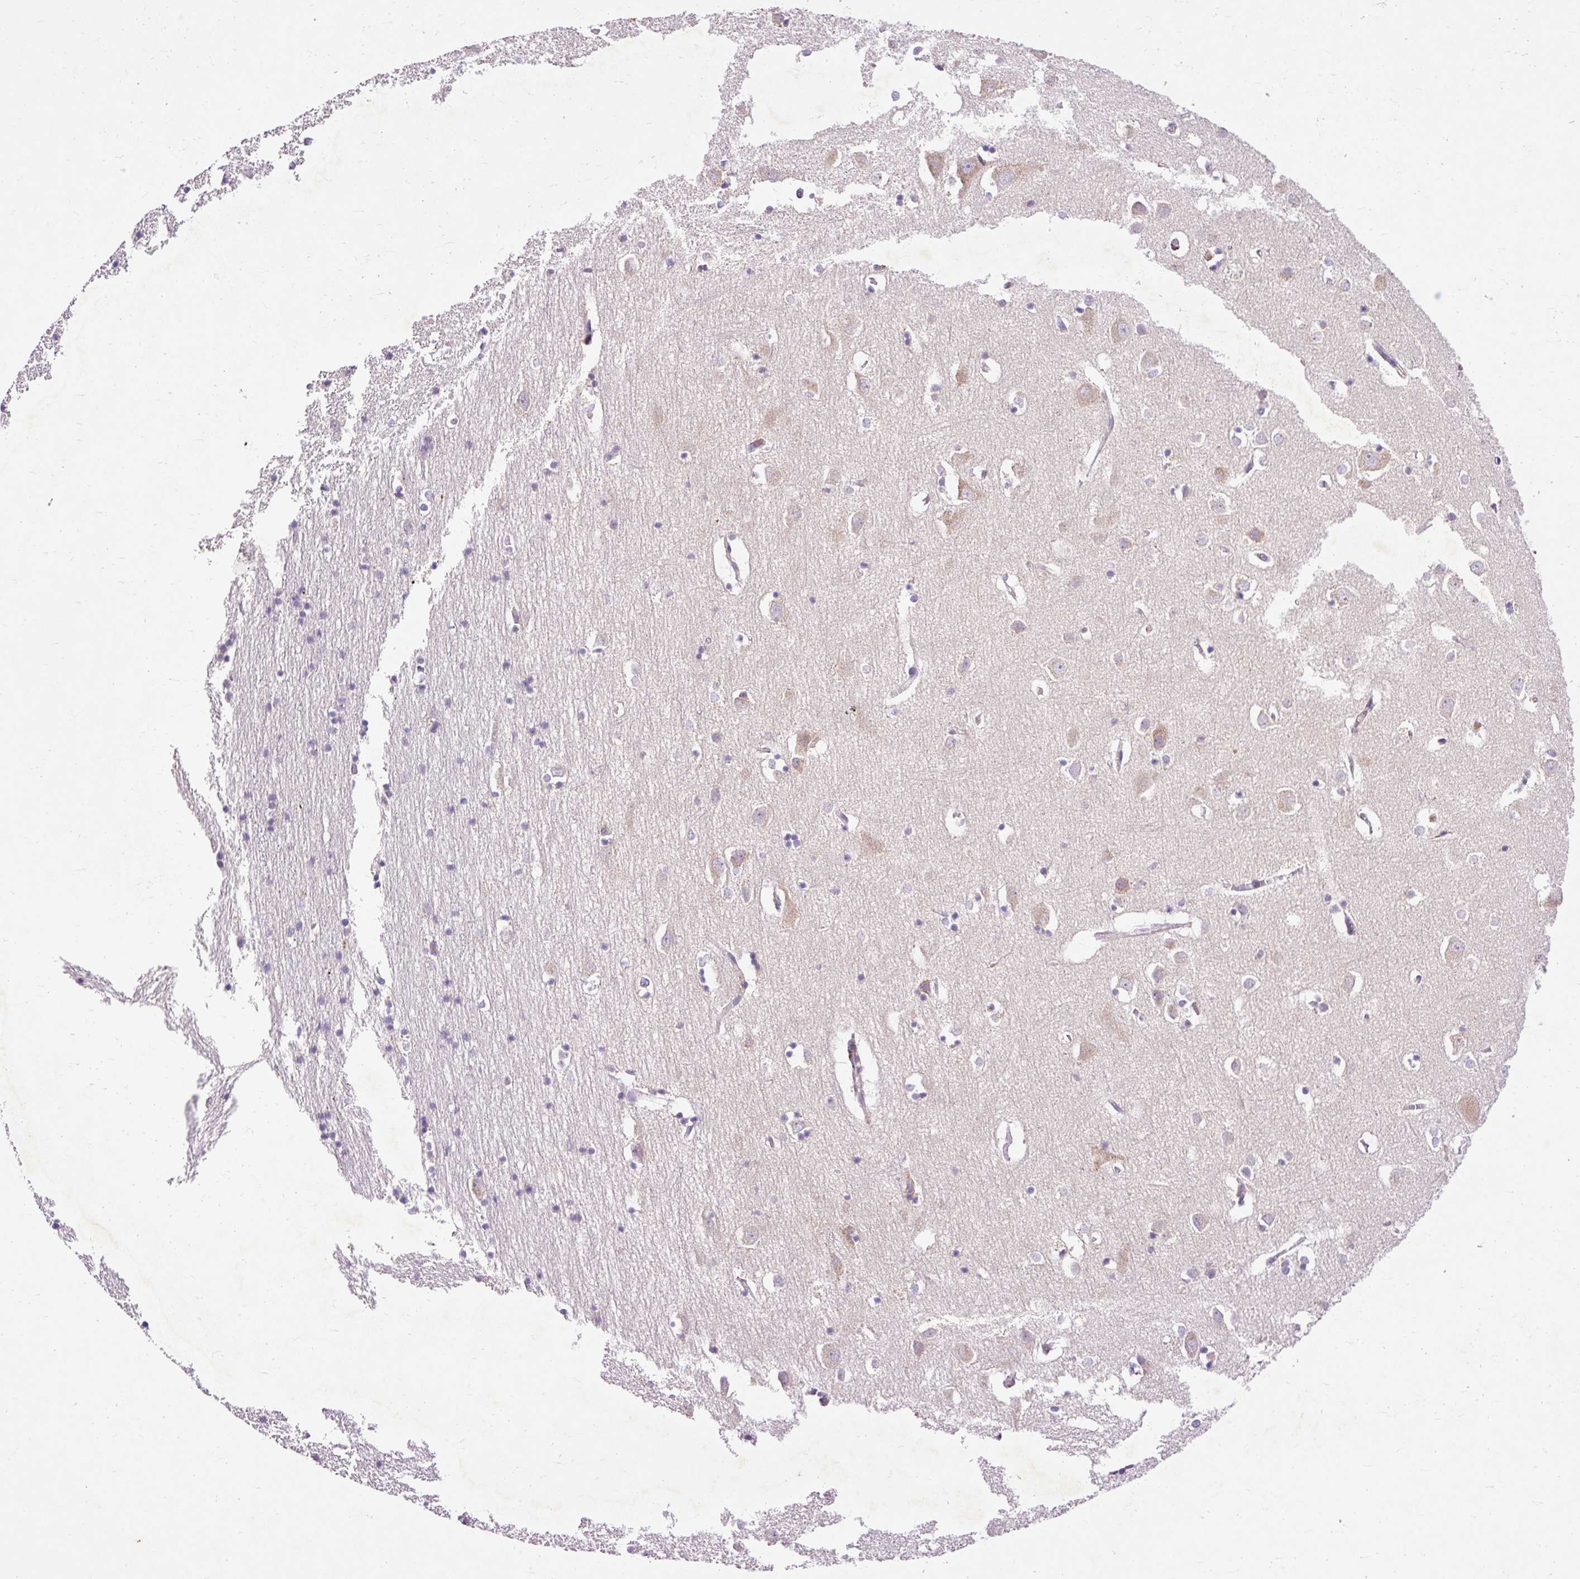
{"staining": {"intensity": "negative", "quantity": "none", "location": "none"}, "tissue": "cerebral cortex", "cell_type": "Endothelial cells", "image_type": "normal", "snomed": [{"axis": "morphology", "description": "Normal tissue, NOS"}, {"axis": "topography", "description": "Cerebral cortex"}], "caption": "High power microscopy image of an immunohistochemistry image of unremarkable cerebral cortex, revealing no significant staining in endothelial cells.", "gene": "IMMT", "patient": {"sex": "male", "age": 70}}